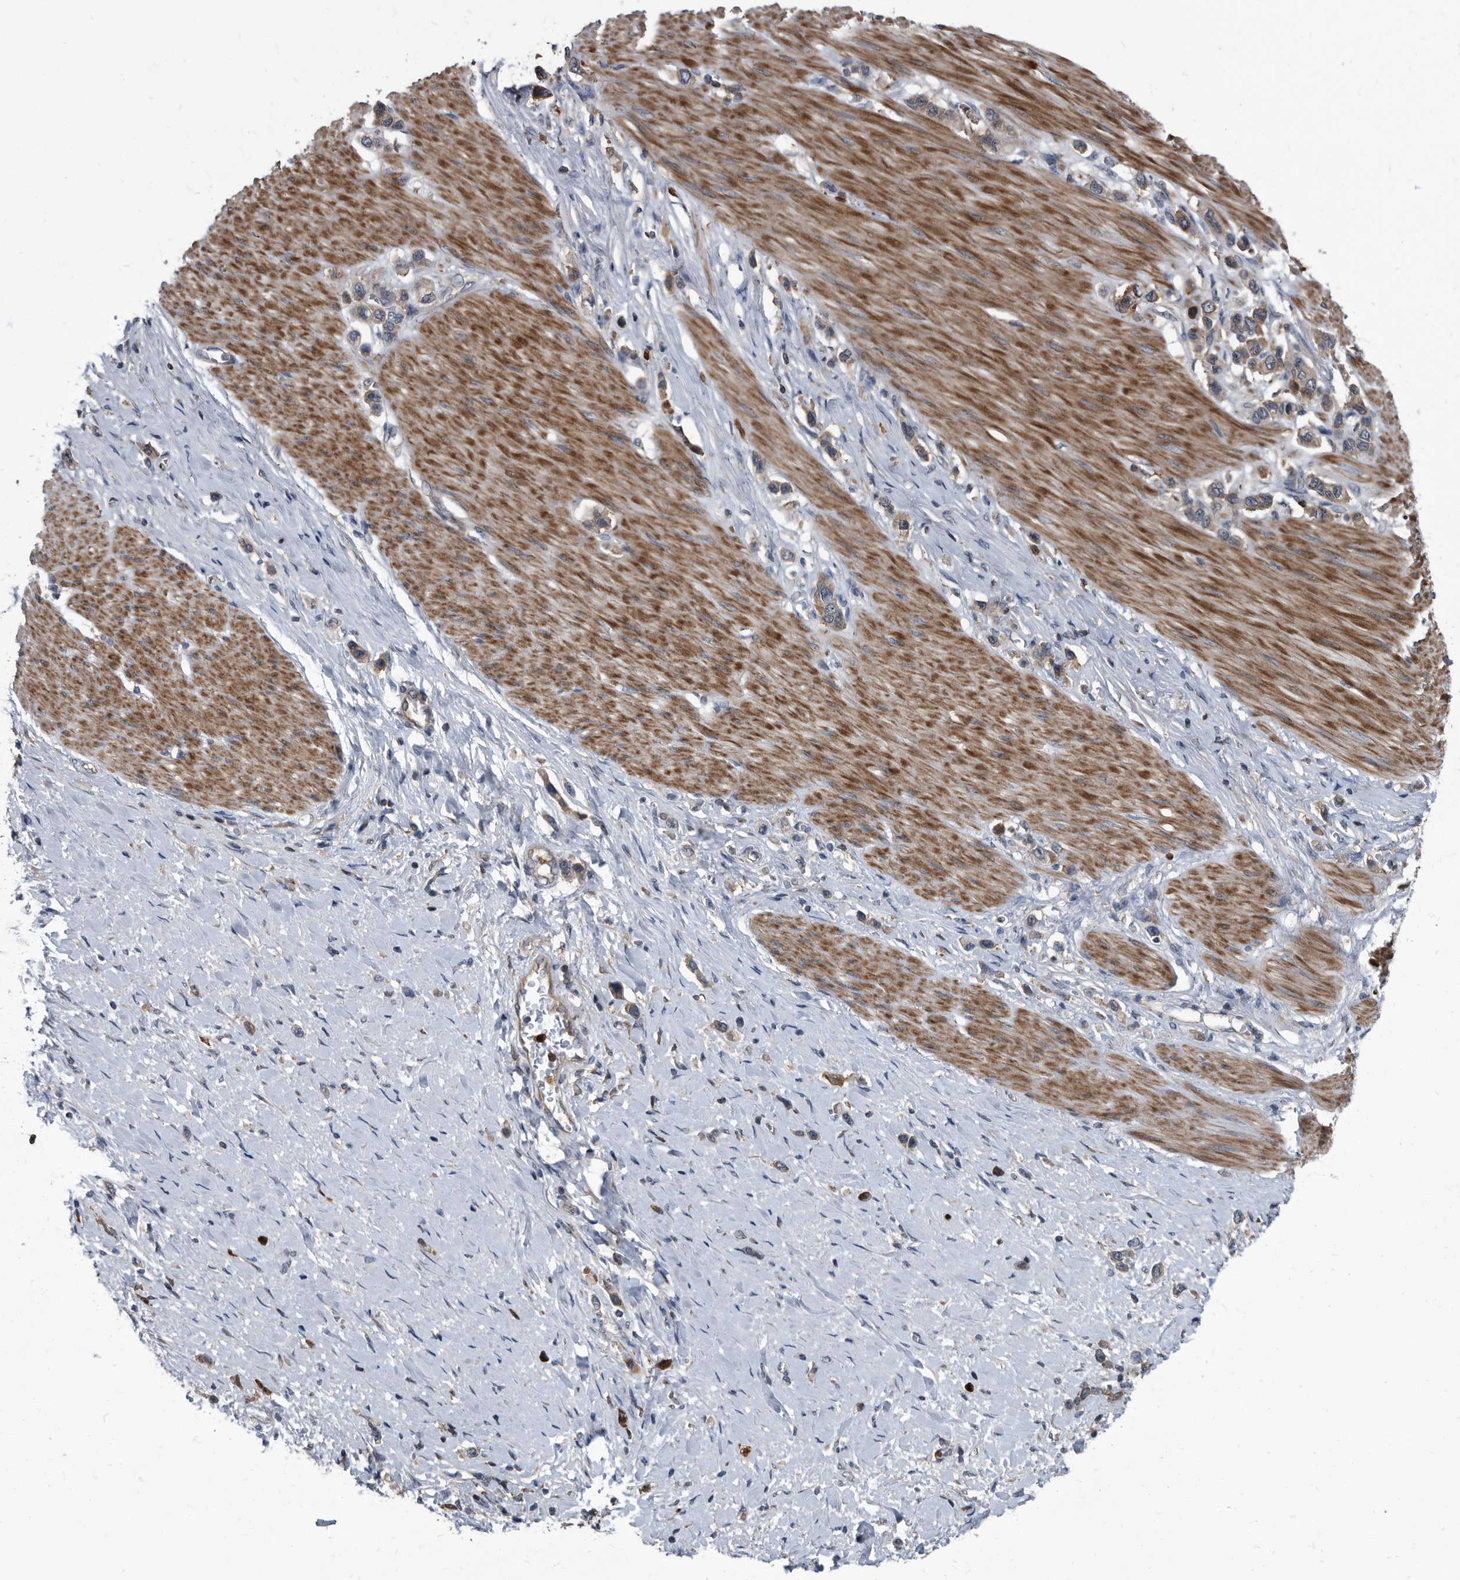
{"staining": {"intensity": "weak", "quantity": "25%-75%", "location": "cytoplasmic/membranous"}, "tissue": "stomach cancer", "cell_type": "Tumor cells", "image_type": "cancer", "snomed": [{"axis": "morphology", "description": "Adenocarcinoma, NOS"}, {"axis": "topography", "description": "Stomach"}], "caption": "Immunohistochemistry (IHC) photomicrograph of stomach cancer (adenocarcinoma) stained for a protein (brown), which reveals low levels of weak cytoplasmic/membranous positivity in approximately 25%-75% of tumor cells.", "gene": "CDV3", "patient": {"sex": "female", "age": 65}}